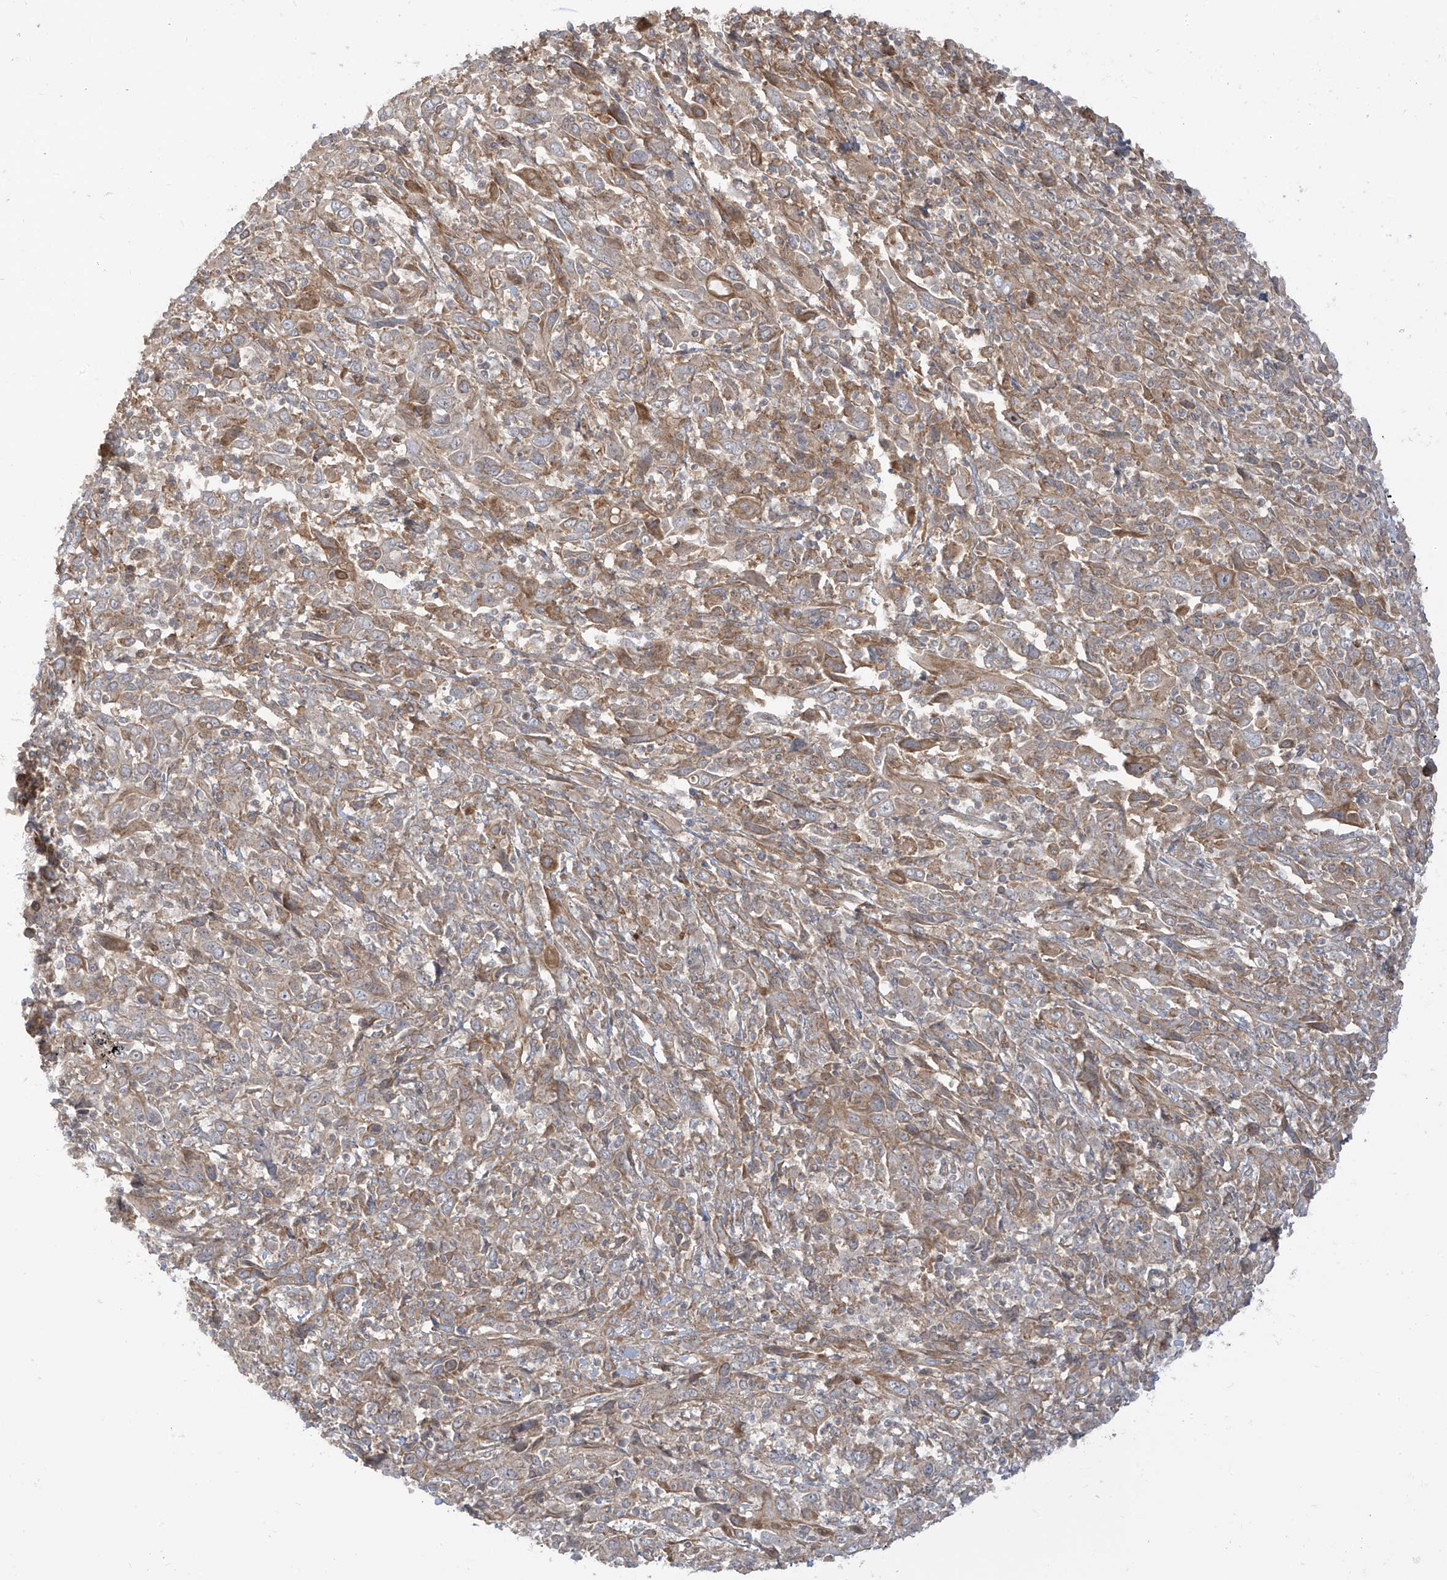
{"staining": {"intensity": "moderate", "quantity": ">75%", "location": "cytoplasmic/membranous"}, "tissue": "cervical cancer", "cell_type": "Tumor cells", "image_type": "cancer", "snomed": [{"axis": "morphology", "description": "Squamous cell carcinoma, NOS"}, {"axis": "topography", "description": "Cervix"}], "caption": "There is medium levels of moderate cytoplasmic/membranous positivity in tumor cells of cervical cancer, as demonstrated by immunohistochemical staining (brown color).", "gene": "ENTR1", "patient": {"sex": "female", "age": 46}}